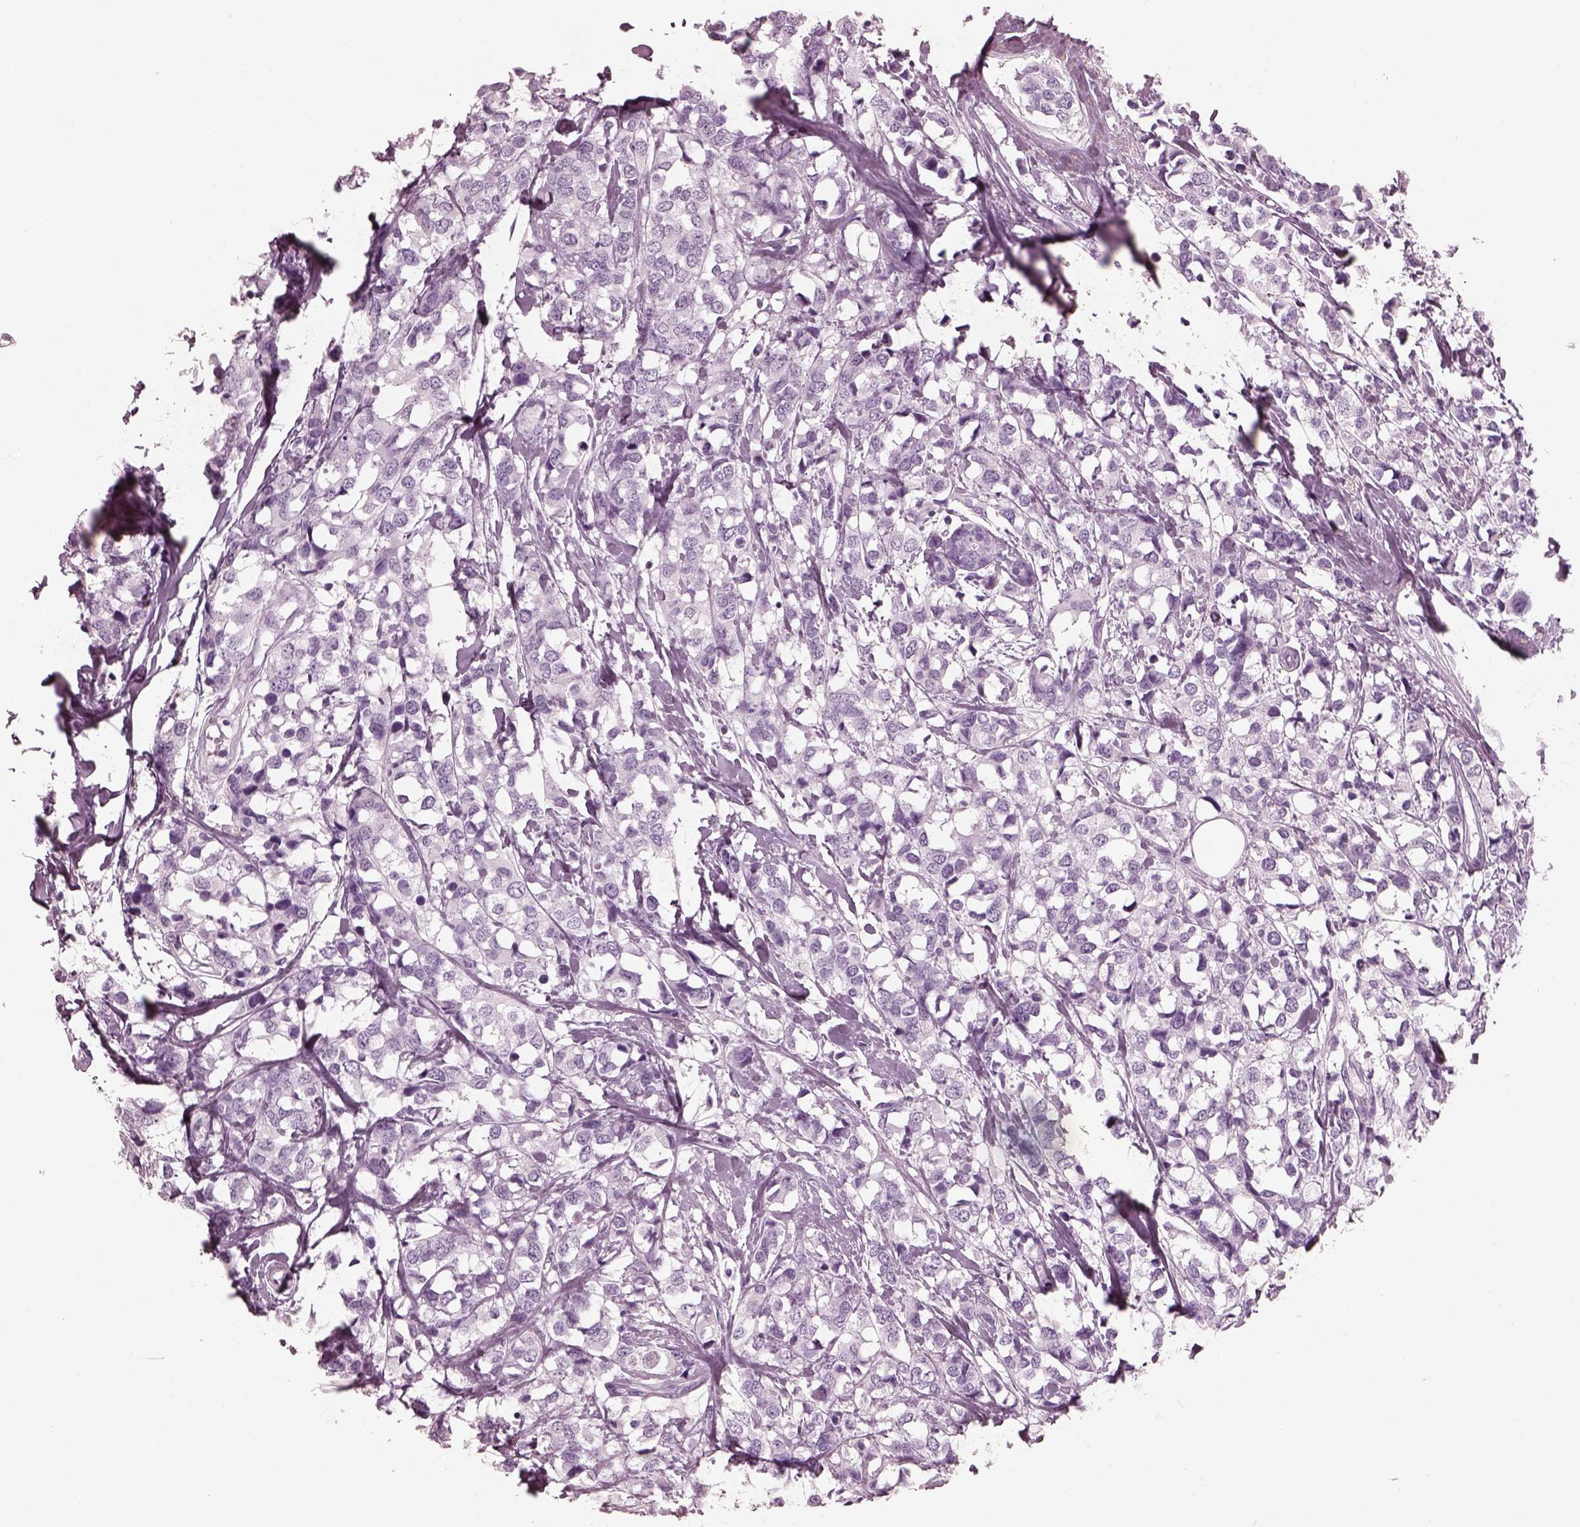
{"staining": {"intensity": "negative", "quantity": "none", "location": "none"}, "tissue": "breast cancer", "cell_type": "Tumor cells", "image_type": "cancer", "snomed": [{"axis": "morphology", "description": "Lobular carcinoma"}, {"axis": "topography", "description": "Breast"}], "caption": "Lobular carcinoma (breast) was stained to show a protein in brown. There is no significant staining in tumor cells.", "gene": "FABP9", "patient": {"sex": "female", "age": 59}}